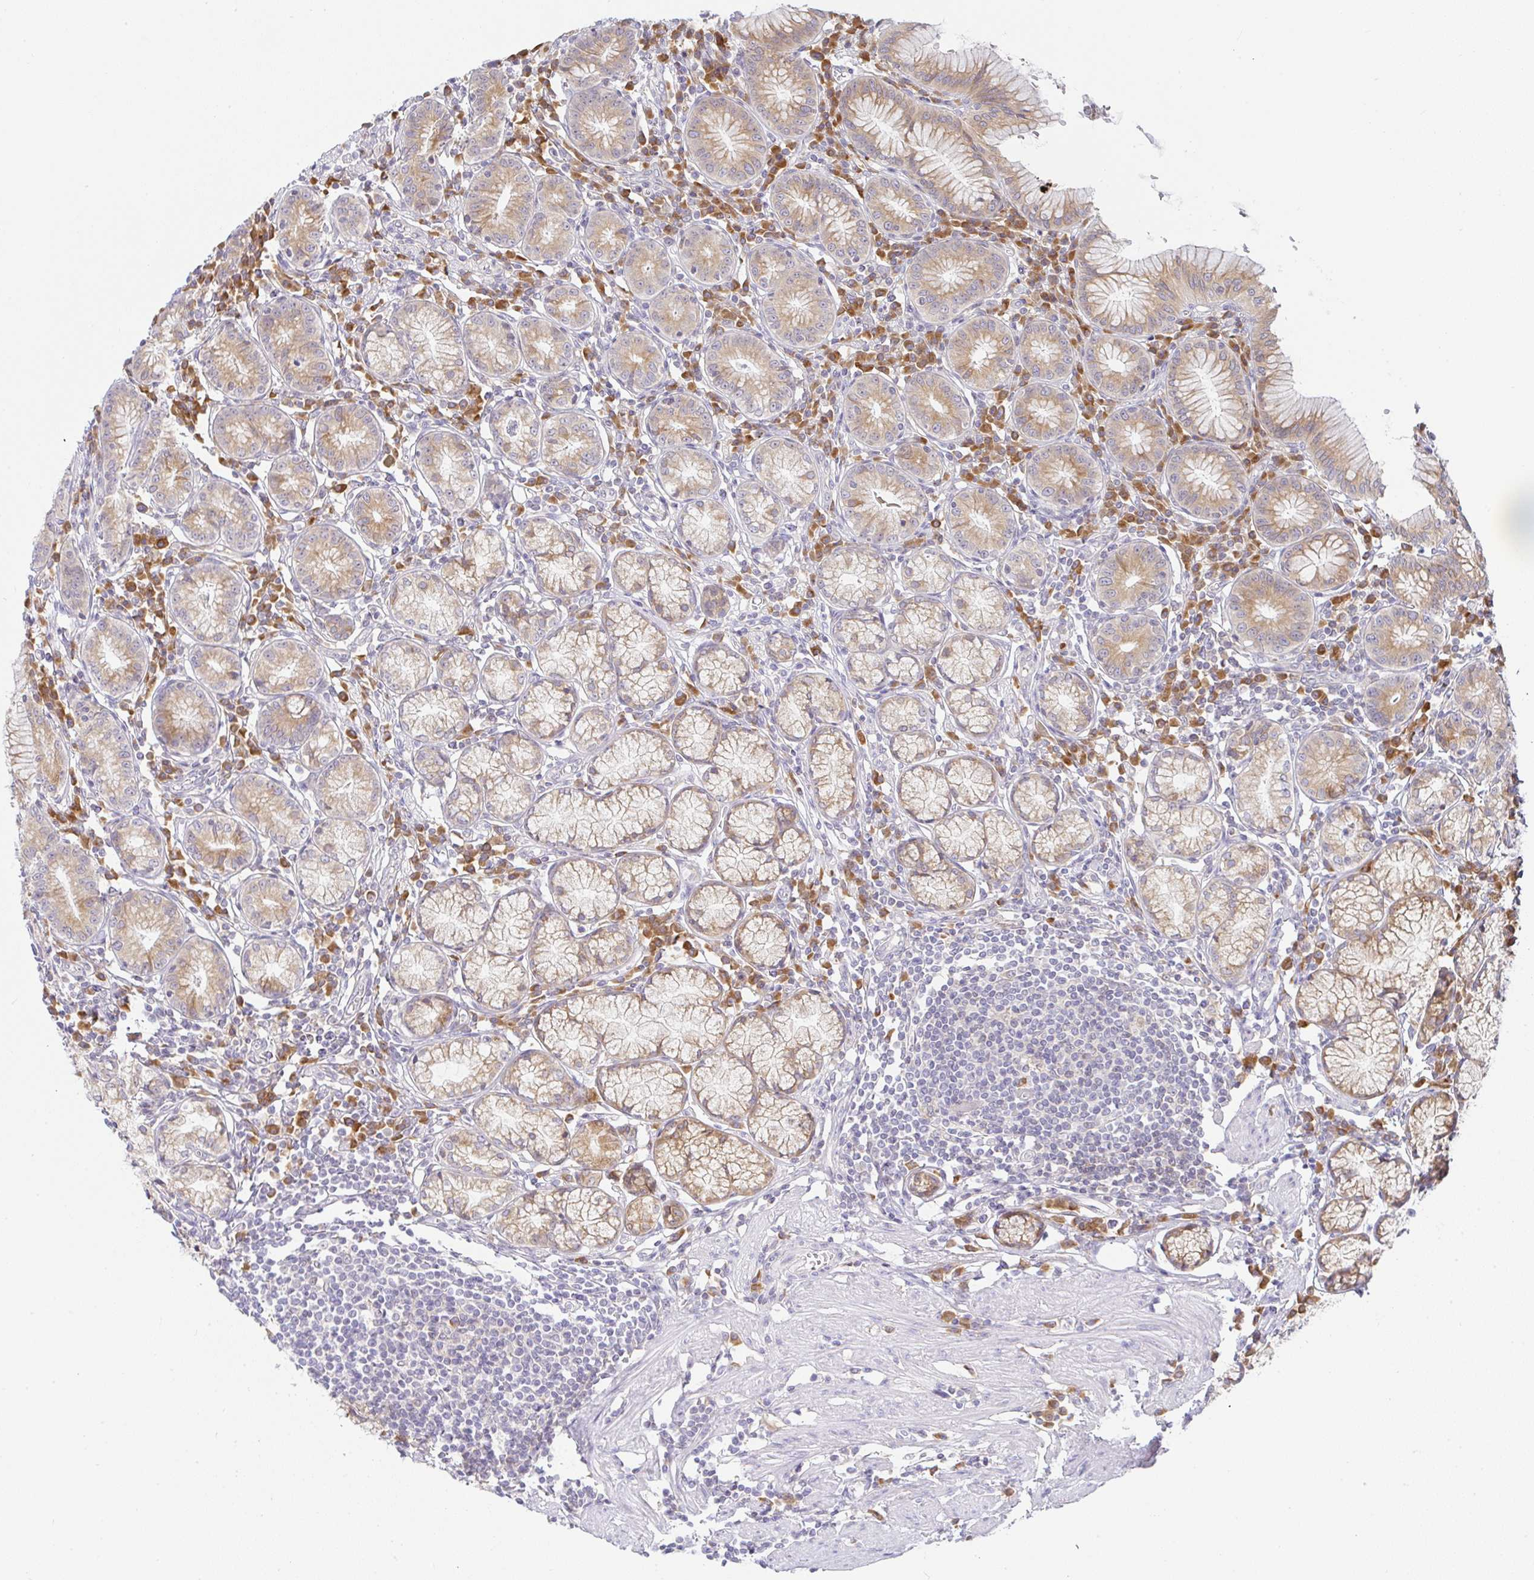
{"staining": {"intensity": "moderate", "quantity": ">75%", "location": "cytoplasmic/membranous"}, "tissue": "stomach", "cell_type": "Glandular cells", "image_type": "normal", "snomed": [{"axis": "morphology", "description": "Normal tissue, NOS"}, {"axis": "topography", "description": "Stomach"}], "caption": "A brown stain shows moderate cytoplasmic/membranous positivity of a protein in glandular cells of unremarkable stomach.", "gene": "DERL2", "patient": {"sex": "male", "age": 55}}